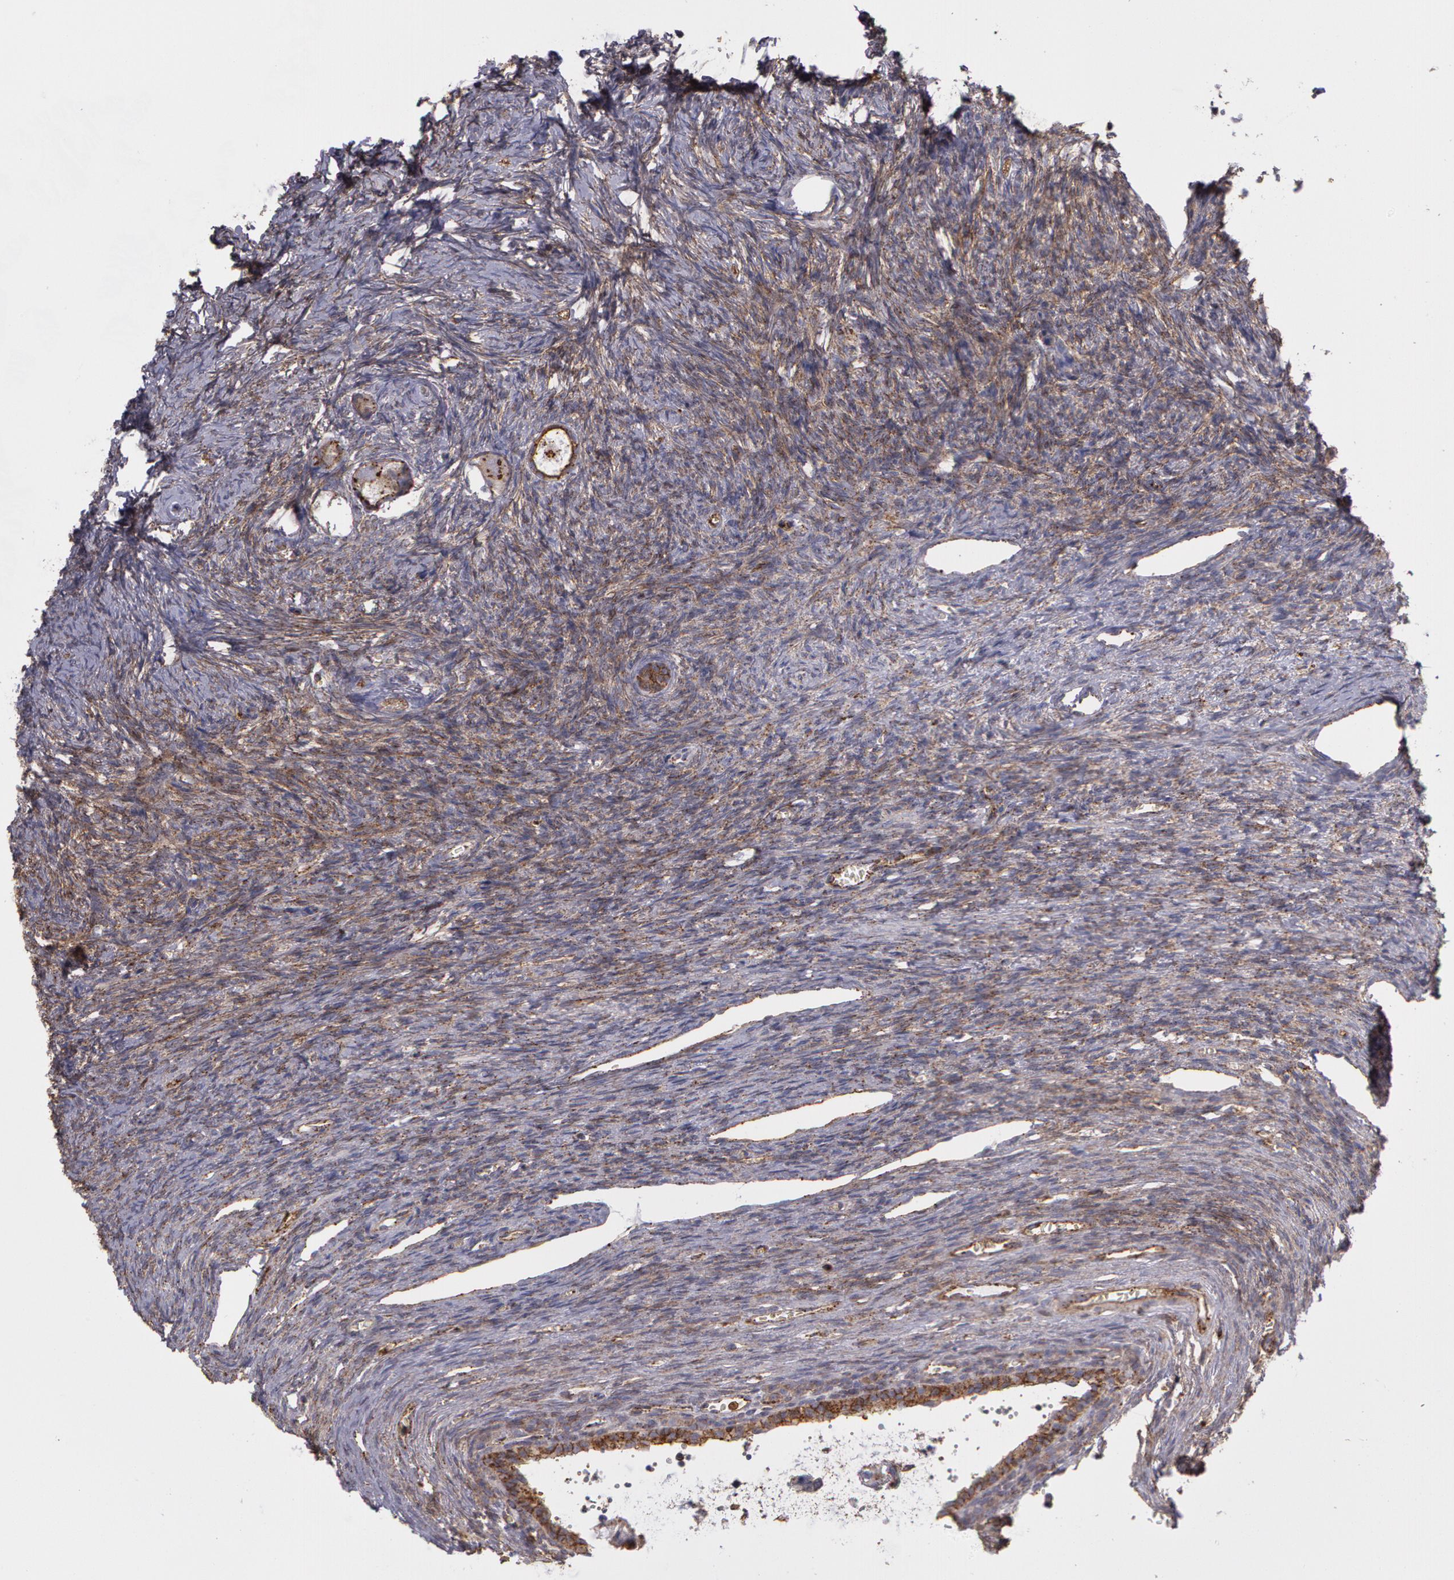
{"staining": {"intensity": "moderate", "quantity": ">75%", "location": "cytoplasmic/membranous"}, "tissue": "ovary", "cell_type": "Ovarian stroma cells", "image_type": "normal", "snomed": [{"axis": "morphology", "description": "Normal tissue, NOS"}, {"axis": "topography", "description": "Ovary"}], "caption": "IHC micrograph of normal ovary: ovary stained using immunohistochemistry (IHC) shows medium levels of moderate protein expression localized specifically in the cytoplasmic/membranous of ovarian stroma cells, appearing as a cytoplasmic/membranous brown color.", "gene": "FLOT2", "patient": {"sex": "female", "age": 27}}